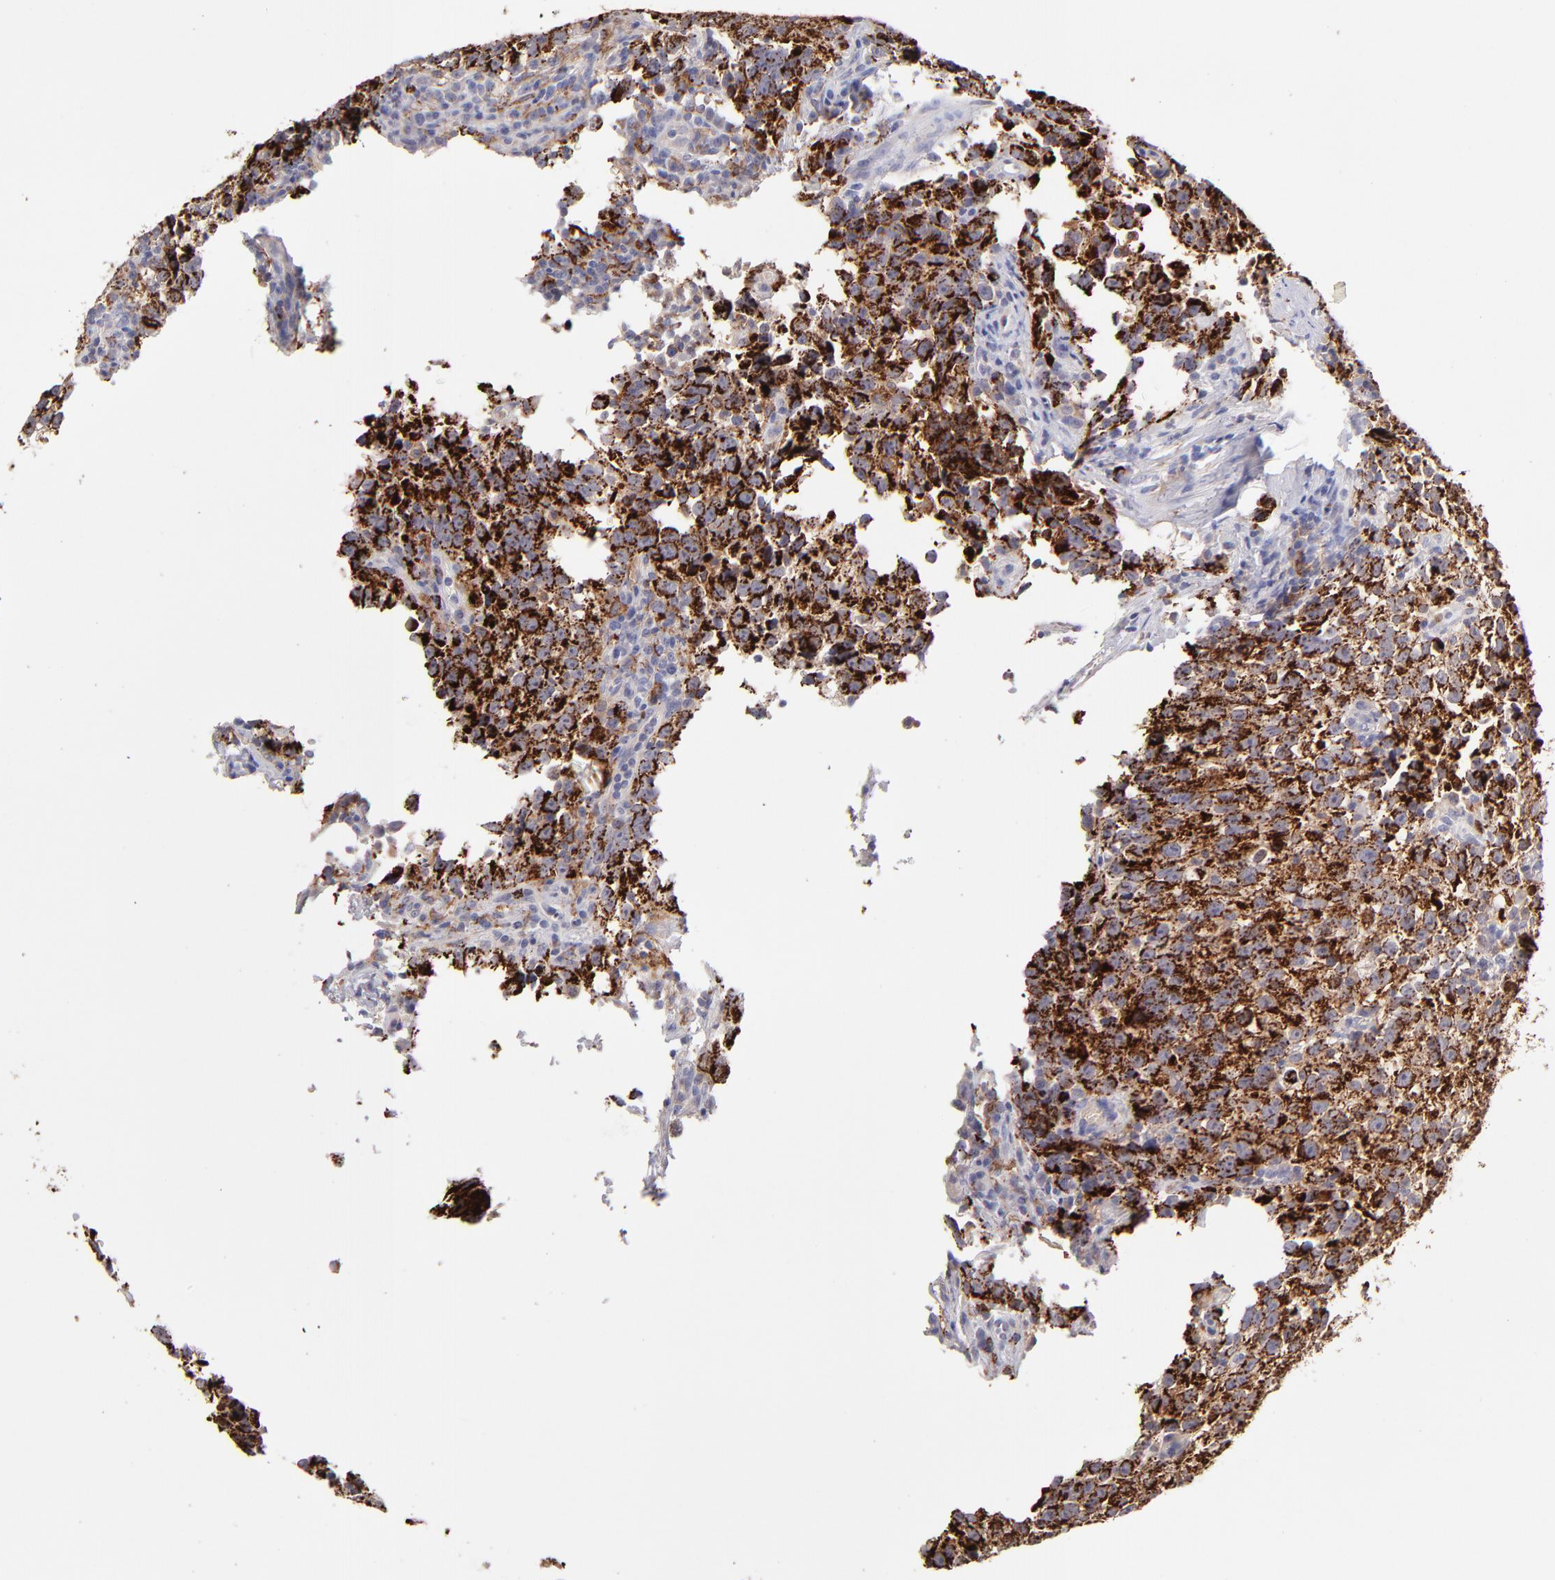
{"staining": {"intensity": "strong", "quantity": ">75%", "location": "cytoplasmic/membranous"}, "tissue": "testis cancer", "cell_type": "Tumor cells", "image_type": "cancer", "snomed": [{"axis": "morphology", "description": "Seminoma, NOS"}, {"axis": "topography", "description": "Testis"}], "caption": "Testis cancer stained for a protein (brown) reveals strong cytoplasmic/membranous positive staining in approximately >75% of tumor cells.", "gene": "GLDC", "patient": {"sex": "male", "age": 38}}